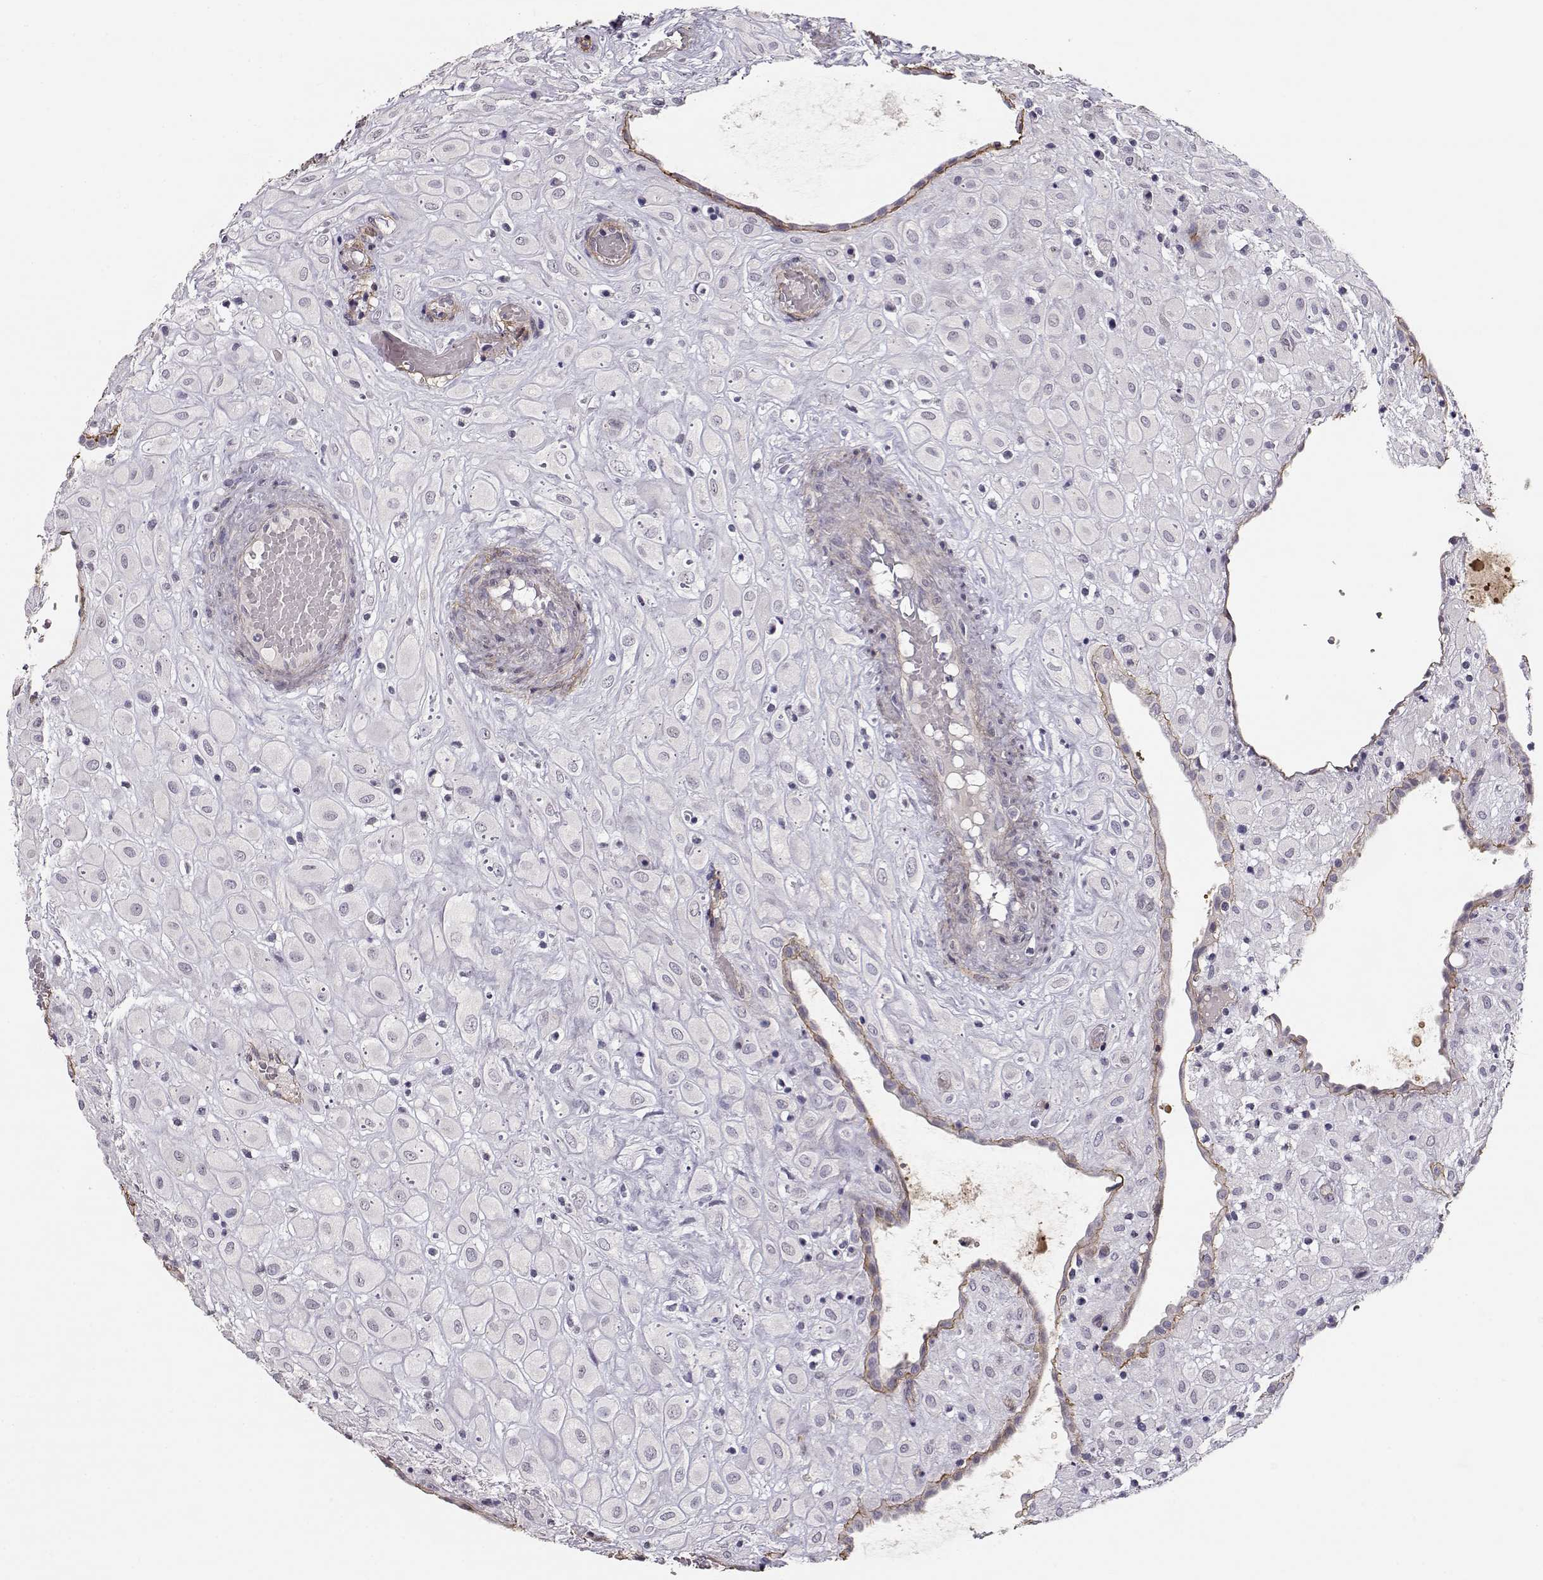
{"staining": {"intensity": "negative", "quantity": "none", "location": "none"}, "tissue": "placenta", "cell_type": "Decidual cells", "image_type": "normal", "snomed": [{"axis": "morphology", "description": "Normal tissue, NOS"}, {"axis": "topography", "description": "Placenta"}], "caption": "This is an IHC histopathology image of unremarkable placenta. There is no staining in decidual cells.", "gene": "LAMA5", "patient": {"sex": "female", "age": 24}}